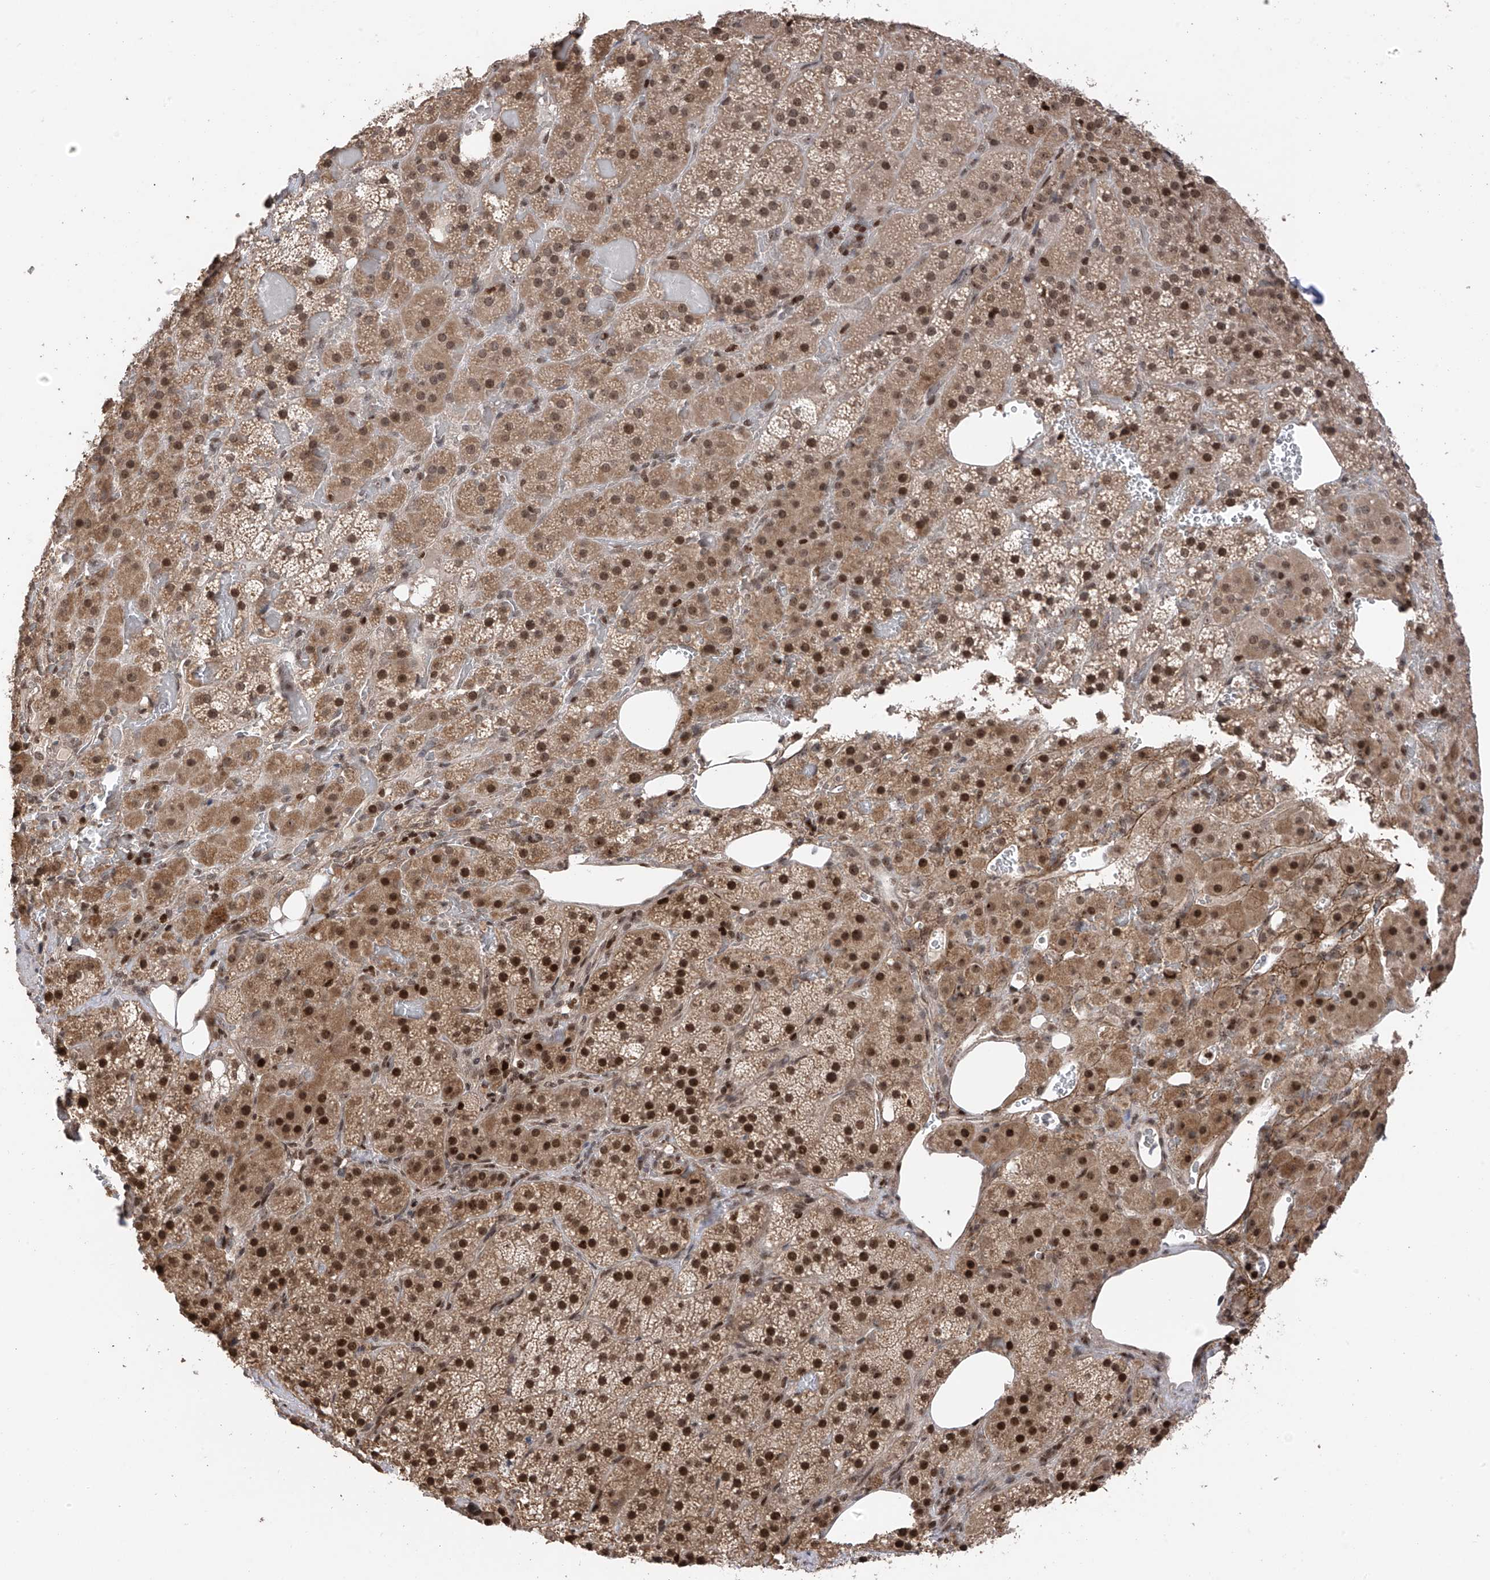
{"staining": {"intensity": "moderate", "quantity": ">75%", "location": "cytoplasmic/membranous,nuclear"}, "tissue": "adrenal gland", "cell_type": "Glandular cells", "image_type": "normal", "snomed": [{"axis": "morphology", "description": "Normal tissue, NOS"}, {"axis": "topography", "description": "Adrenal gland"}], "caption": "Normal adrenal gland displays moderate cytoplasmic/membranous,nuclear expression in about >75% of glandular cells, visualized by immunohistochemistry. Ihc stains the protein of interest in brown and the nuclei are stained blue.", "gene": "DNAJC9", "patient": {"sex": "female", "age": 59}}